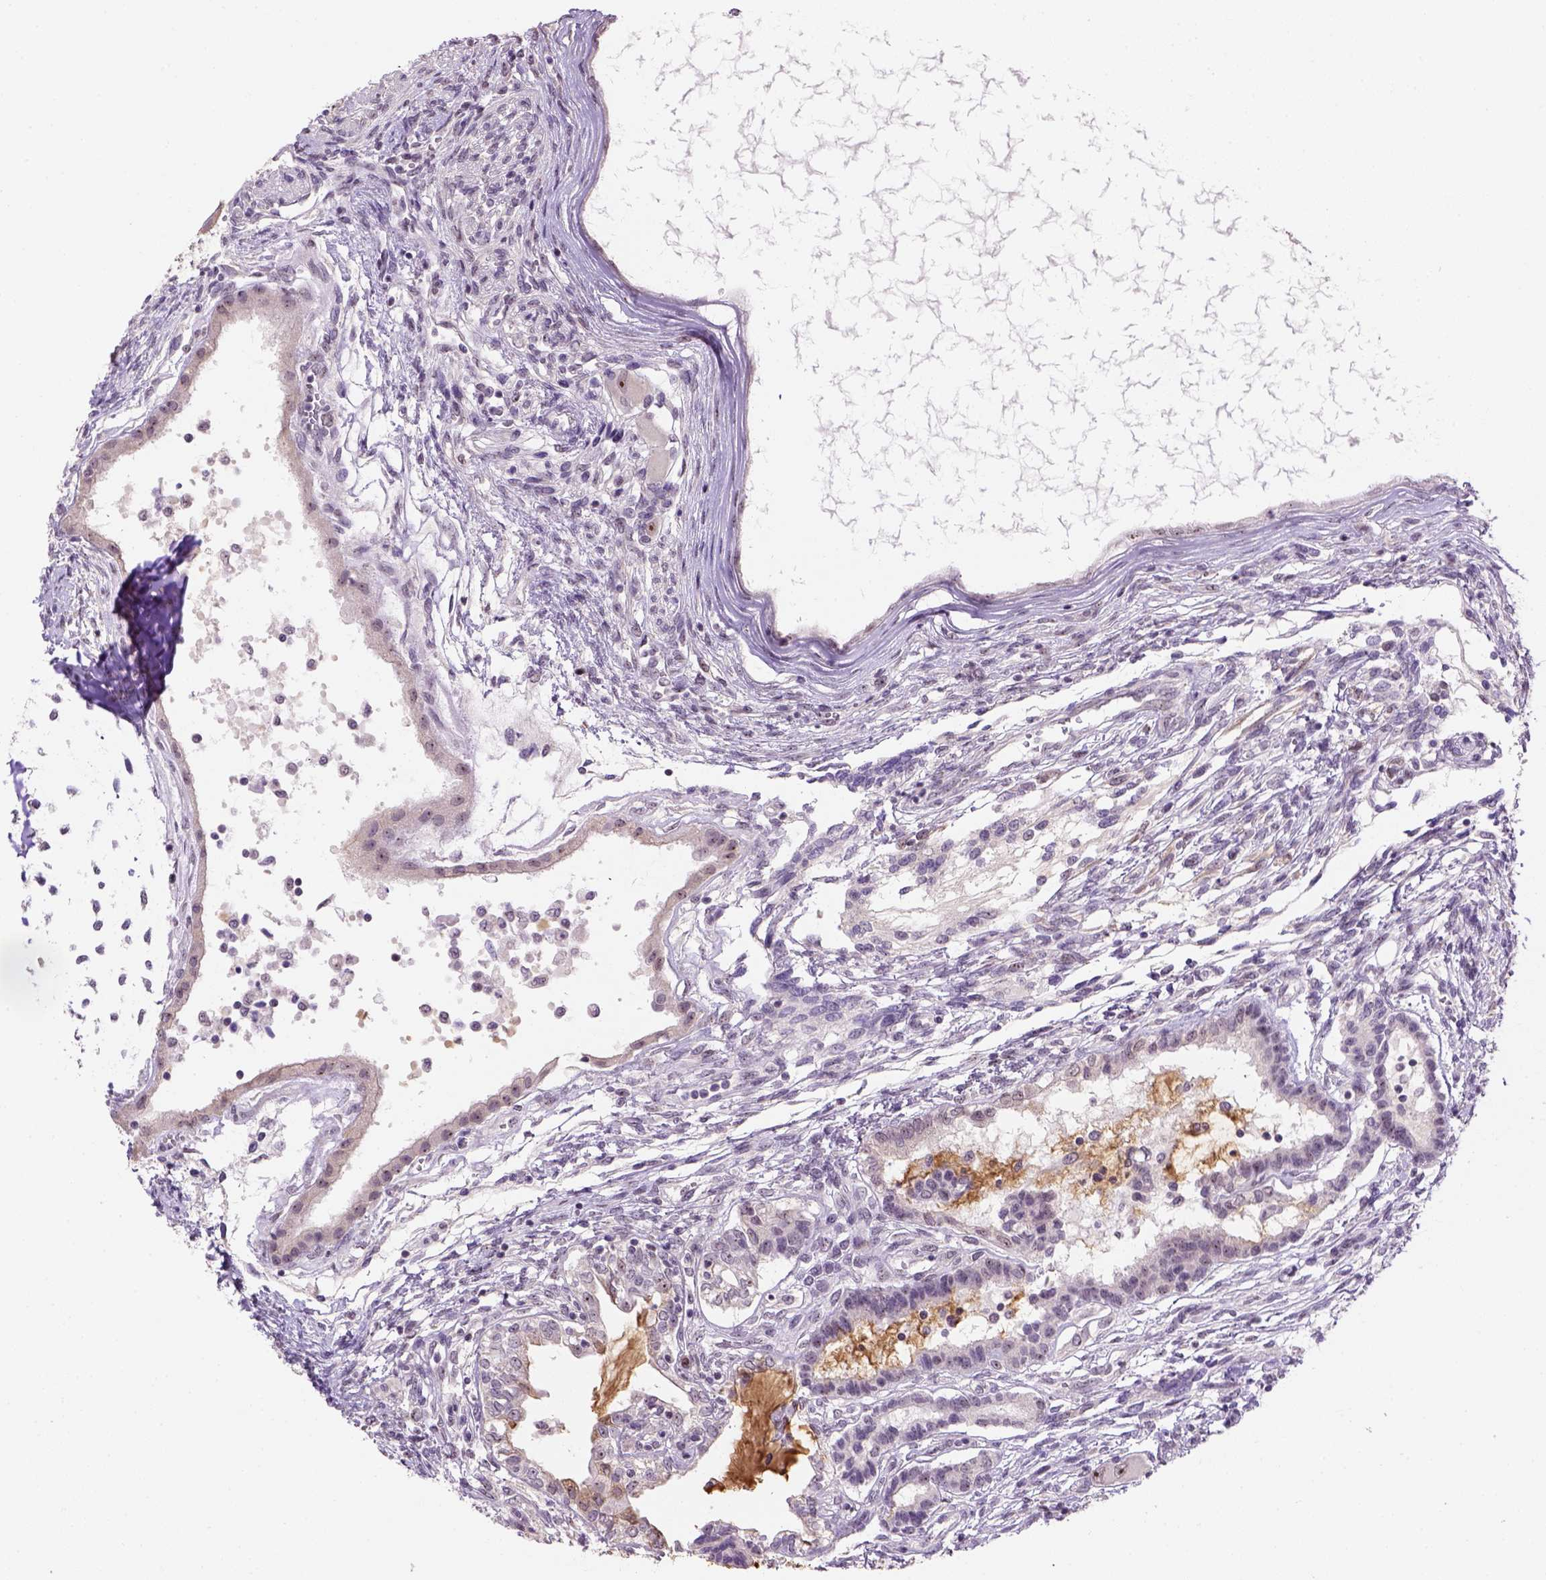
{"staining": {"intensity": "moderate", "quantity": "<25%", "location": "nuclear"}, "tissue": "testis cancer", "cell_type": "Tumor cells", "image_type": "cancer", "snomed": [{"axis": "morphology", "description": "Carcinoma, Embryonal, NOS"}, {"axis": "topography", "description": "Testis"}], "caption": "Immunohistochemical staining of embryonal carcinoma (testis) demonstrates low levels of moderate nuclear protein positivity in approximately <25% of tumor cells. Using DAB (brown) and hematoxylin (blue) stains, captured at high magnification using brightfield microscopy.", "gene": "DDX50", "patient": {"sex": "male", "age": 37}}